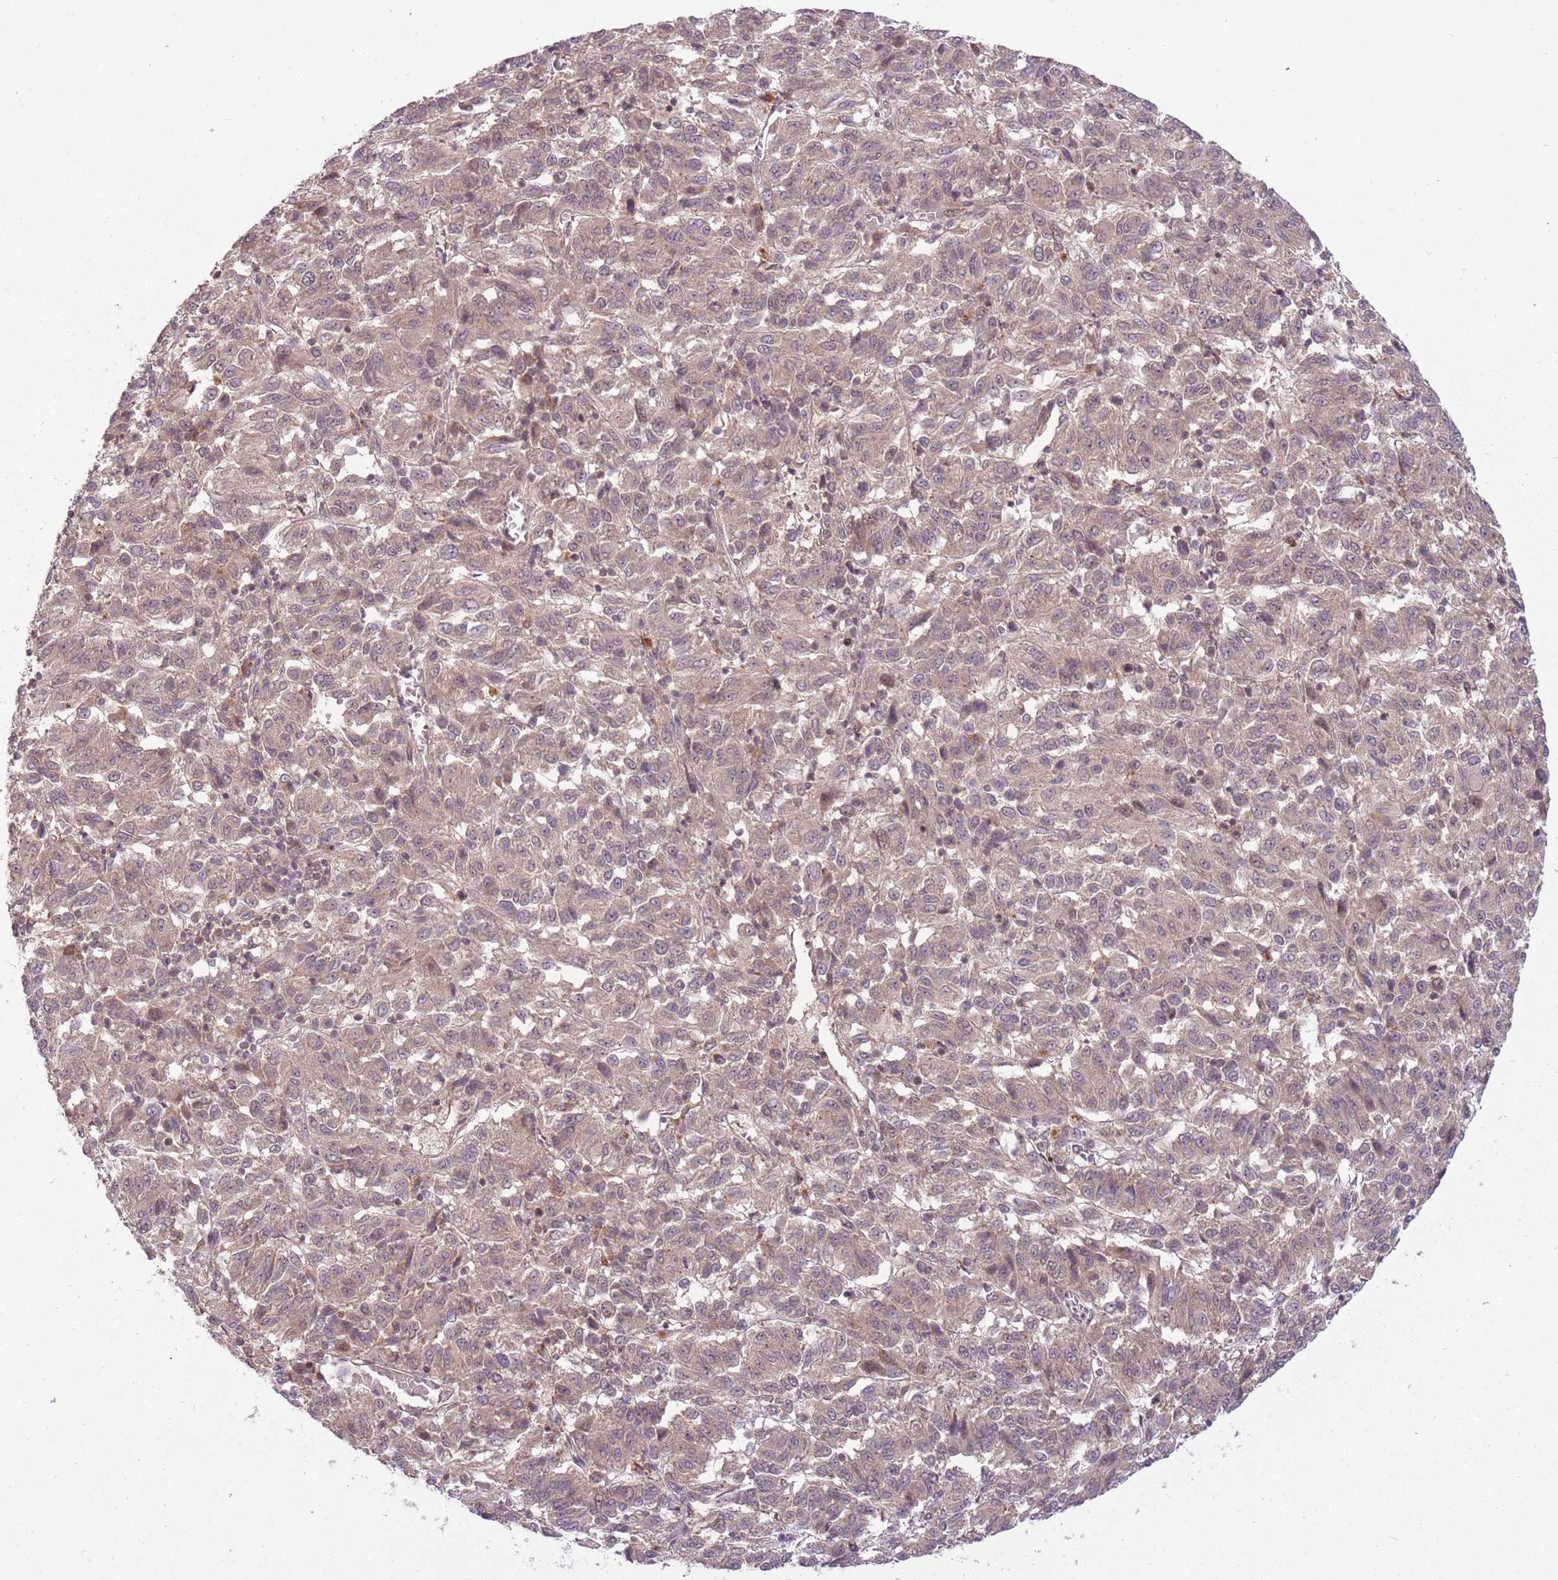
{"staining": {"intensity": "negative", "quantity": "none", "location": "none"}, "tissue": "melanoma", "cell_type": "Tumor cells", "image_type": "cancer", "snomed": [{"axis": "morphology", "description": "Malignant melanoma, Metastatic site"}, {"axis": "topography", "description": "Lung"}], "caption": "A micrograph of human melanoma is negative for staining in tumor cells.", "gene": "ADAMTS3", "patient": {"sex": "male", "age": 64}}